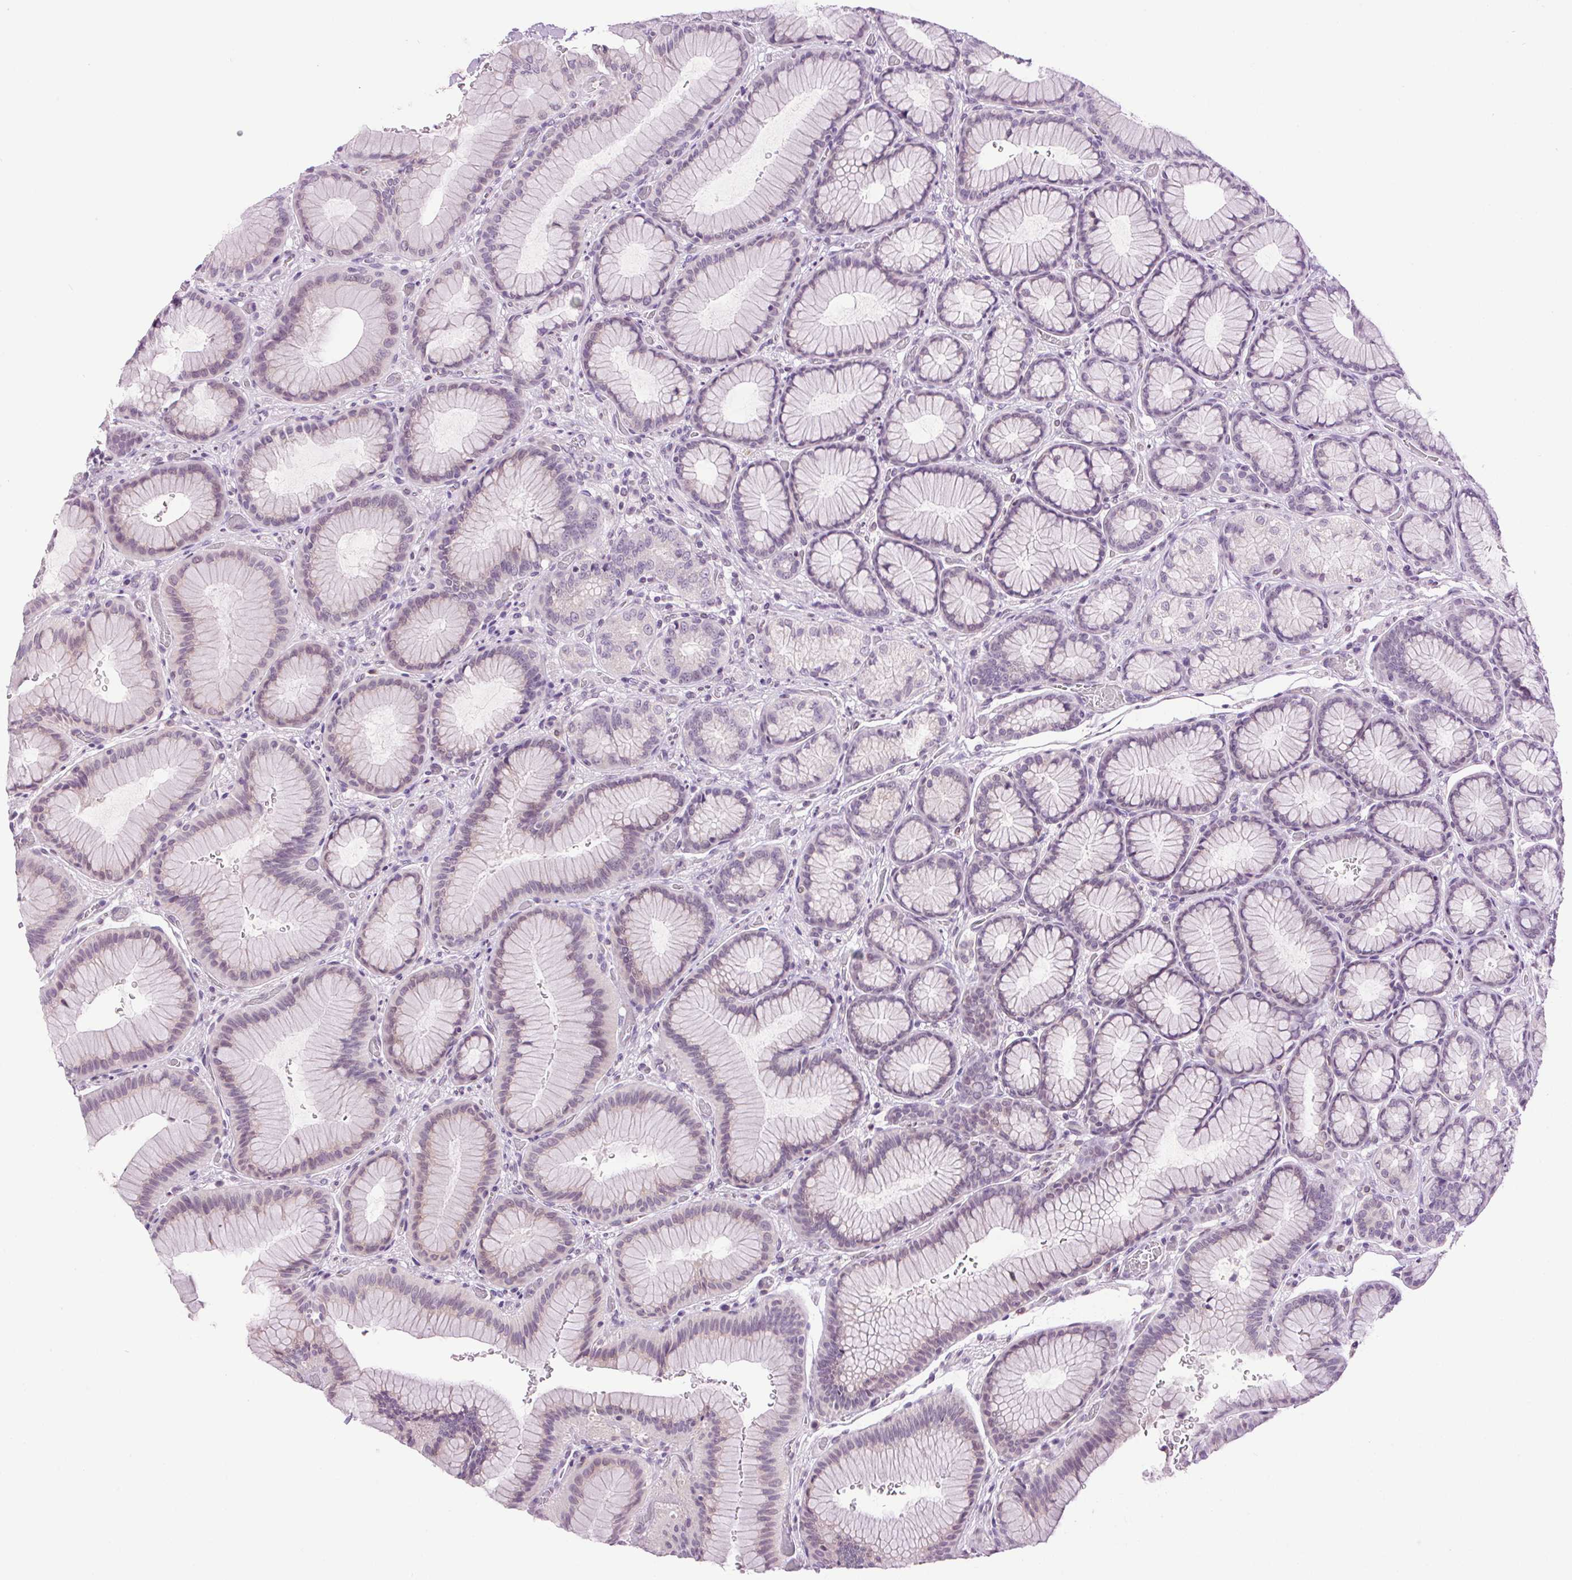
{"staining": {"intensity": "negative", "quantity": "none", "location": "none"}, "tissue": "stomach", "cell_type": "Glandular cells", "image_type": "normal", "snomed": [{"axis": "morphology", "description": "Normal tissue, NOS"}, {"axis": "morphology", "description": "Adenocarcinoma, NOS"}, {"axis": "morphology", "description": "Adenocarcinoma, High grade"}, {"axis": "topography", "description": "Stomach, upper"}, {"axis": "topography", "description": "Stomach"}], "caption": "Stomach was stained to show a protein in brown. There is no significant expression in glandular cells. The staining is performed using DAB brown chromogen with nuclei counter-stained in using hematoxylin.", "gene": "SMIM13", "patient": {"sex": "female", "age": 65}}